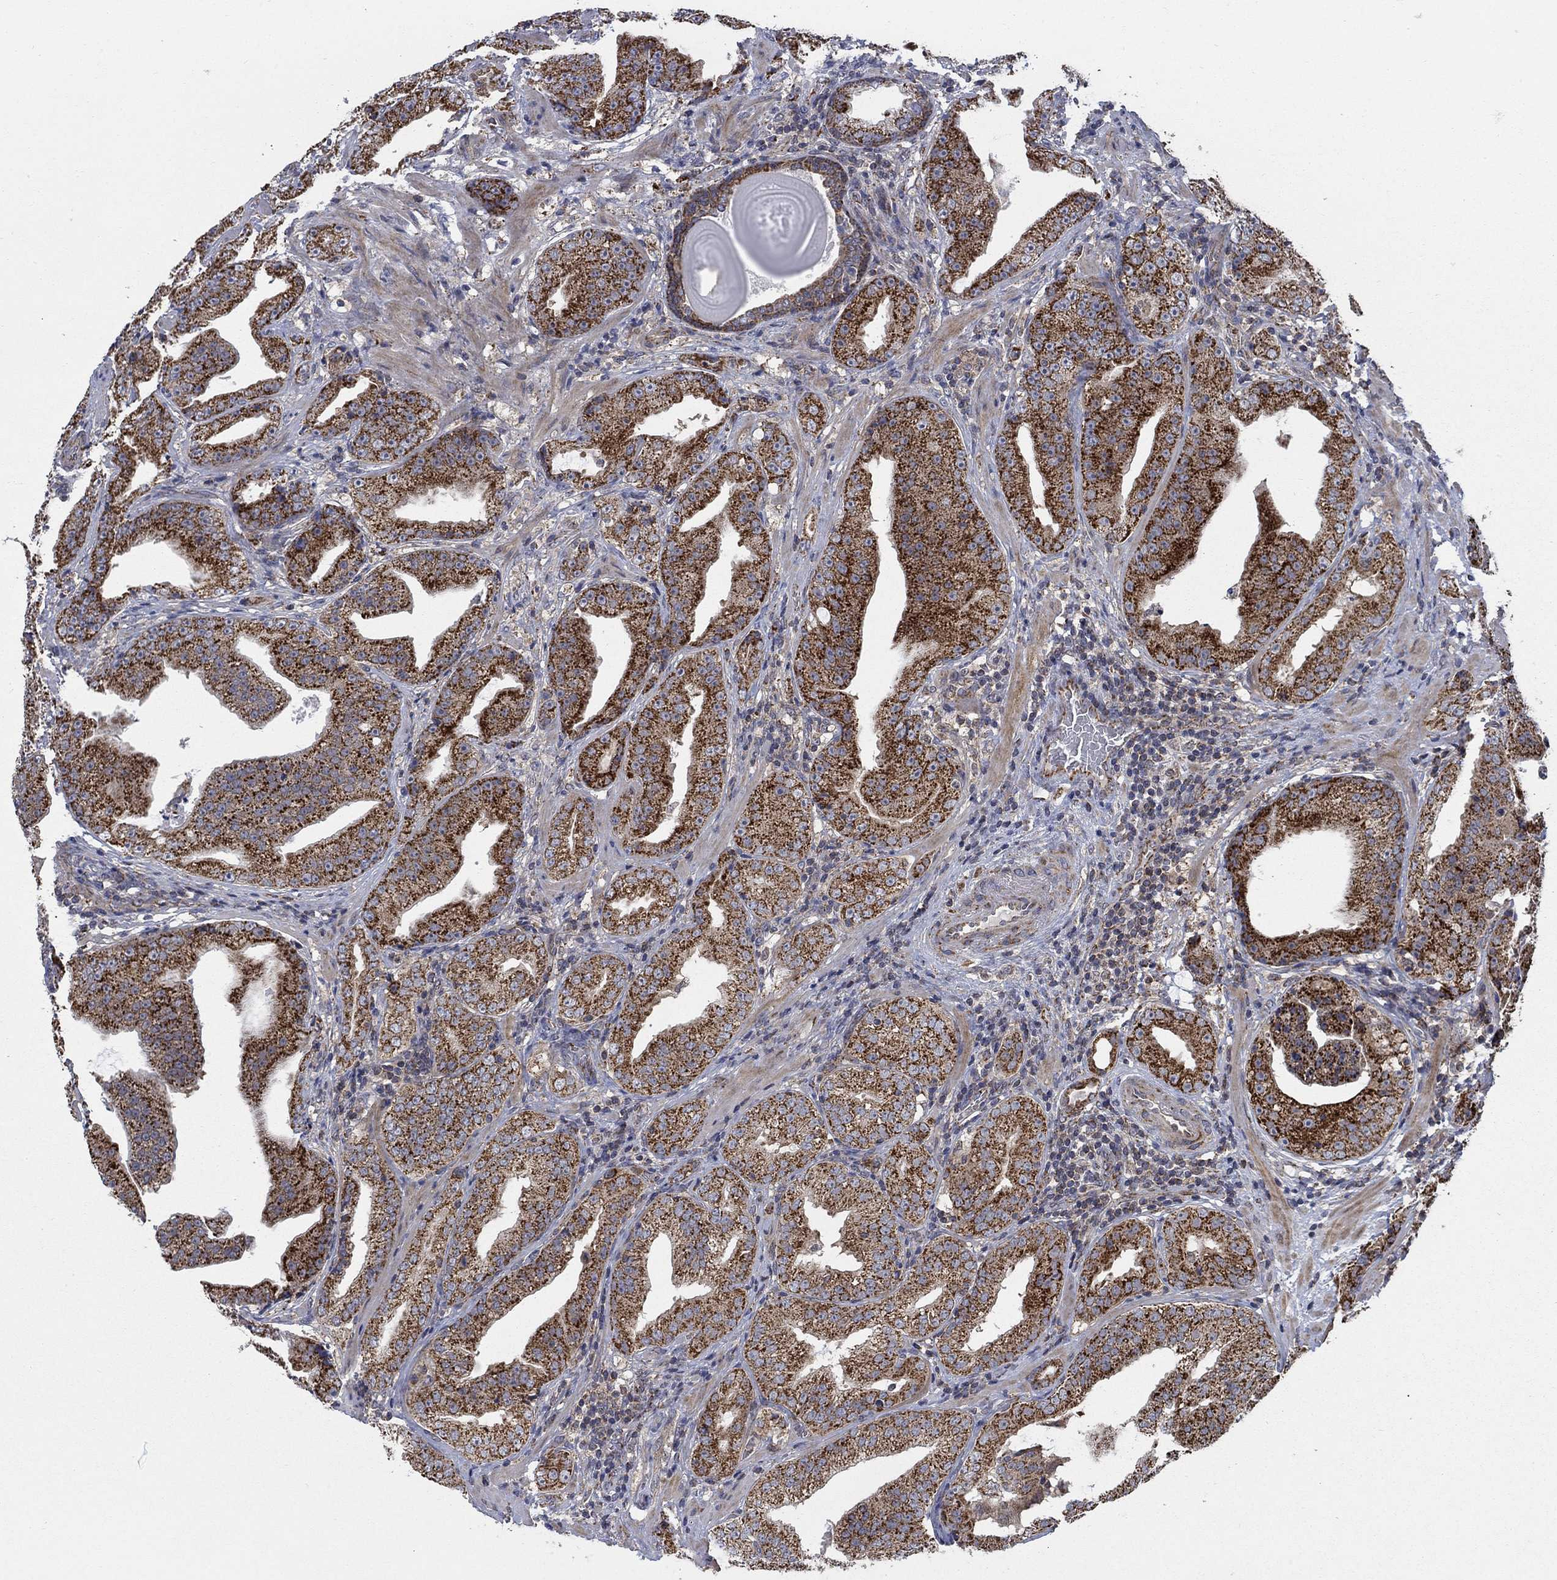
{"staining": {"intensity": "strong", "quantity": ">75%", "location": "cytoplasmic/membranous"}, "tissue": "prostate cancer", "cell_type": "Tumor cells", "image_type": "cancer", "snomed": [{"axis": "morphology", "description": "Adenocarcinoma, Low grade"}, {"axis": "topography", "description": "Prostate"}], "caption": "The image demonstrates immunohistochemical staining of prostate cancer (adenocarcinoma (low-grade)). There is strong cytoplasmic/membranous positivity is identified in about >75% of tumor cells. Immunohistochemistry (ihc) stains the protein of interest in brown and the nuclei are stained blue.", "gene": "NME7", "patient": {"sex": "male", "age": 62}}